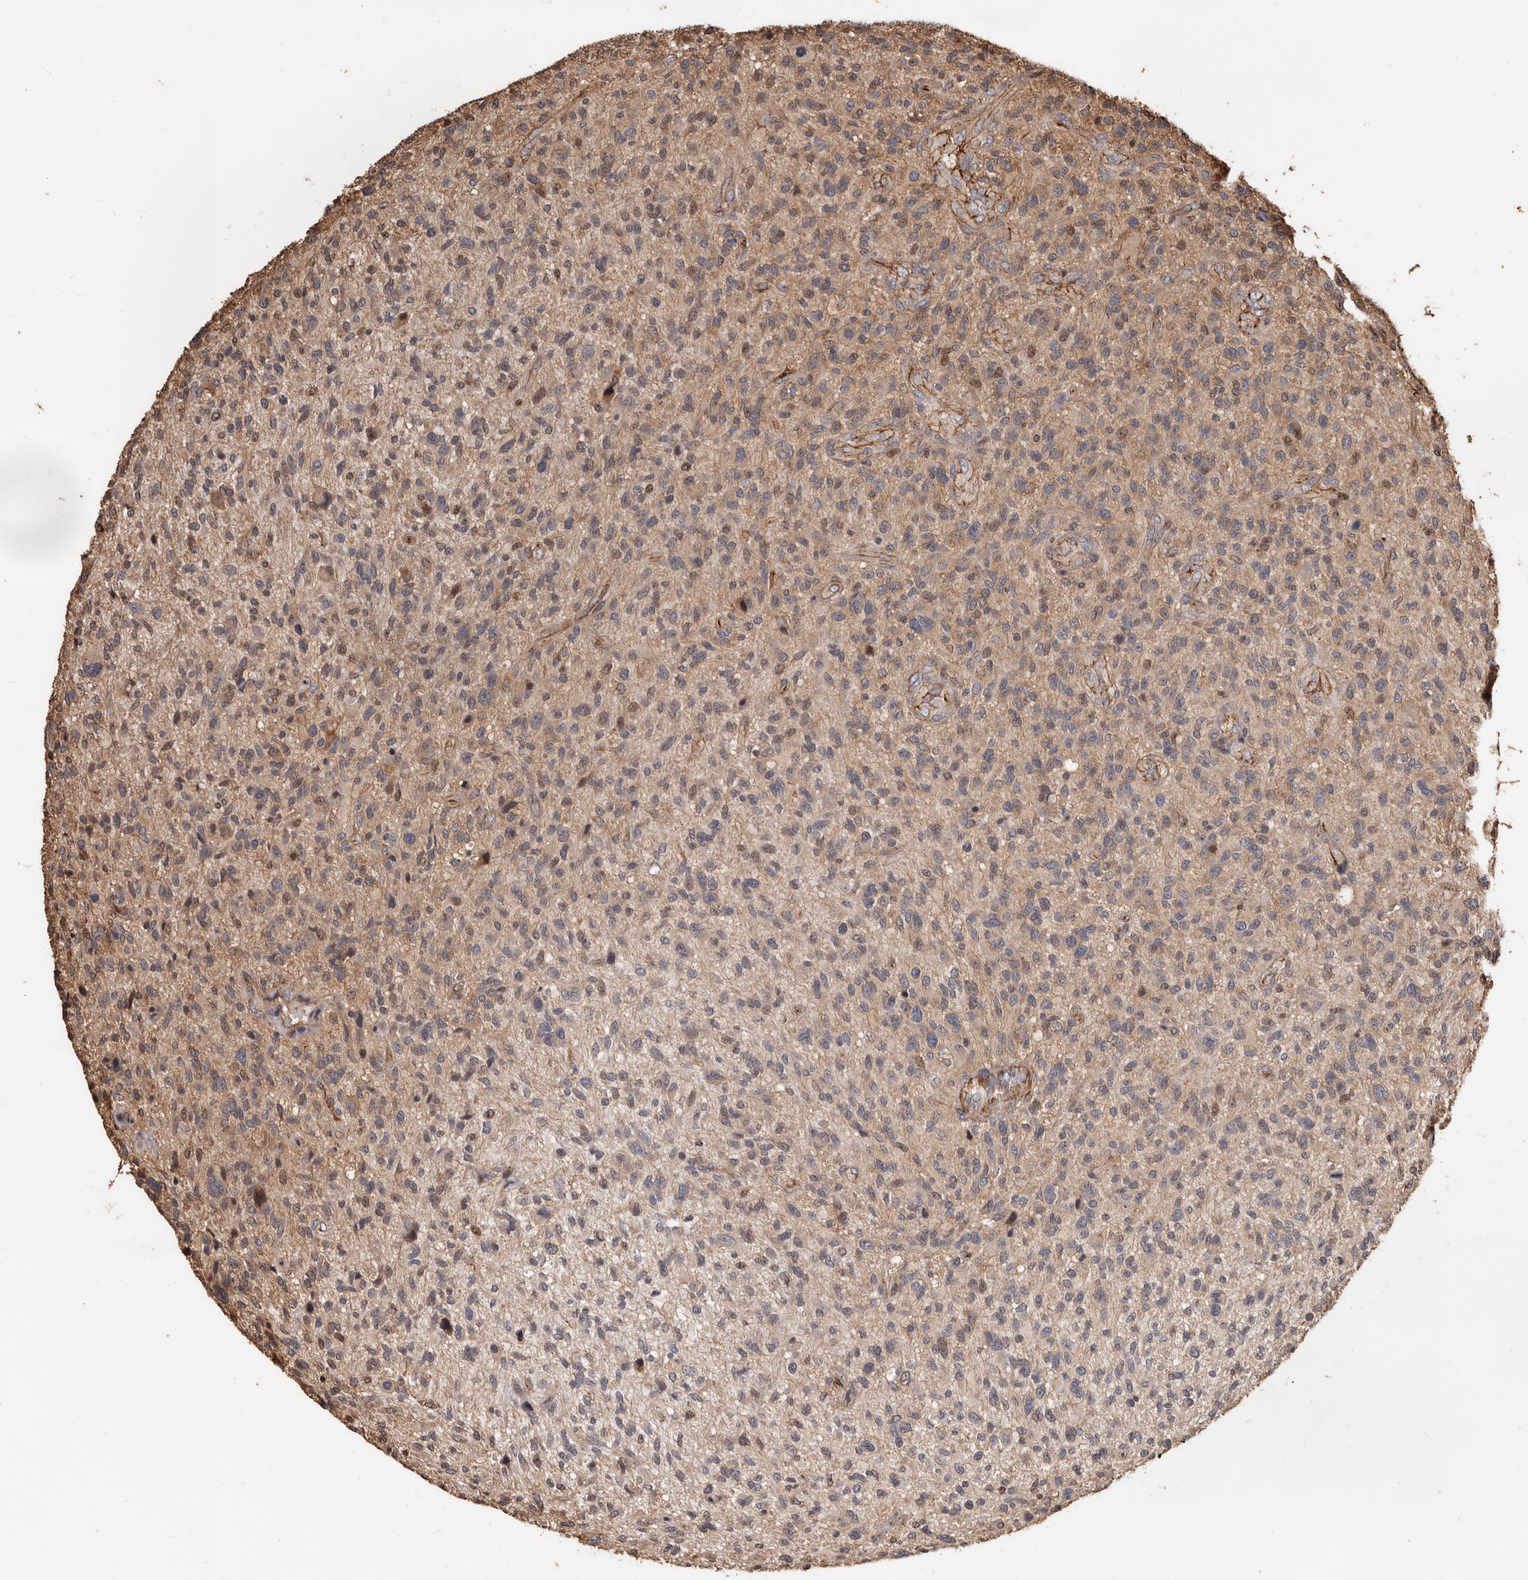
{"staining": {"intensity": "weak", "quantity": "25%-75%", "location": "cytoplasmic/membranous"}, "tissue": "glioma", "cell_type": "Tumor cells", "image_type": "cancer", "snomed": [{"axis": "morphology", "description": "Glioma, malignant, High grade"}, {"axis": "topography", "description": "Brain"}], "caption": "Glioma tissue exhibits weak cytoplasmic/membranous expression in approximately 25%-75% of tumor cells (DAB IHC with brightfield microscopy, high magnification).", "gene": "GSK3A", "patient": {"sex": "male", "age": 47}}